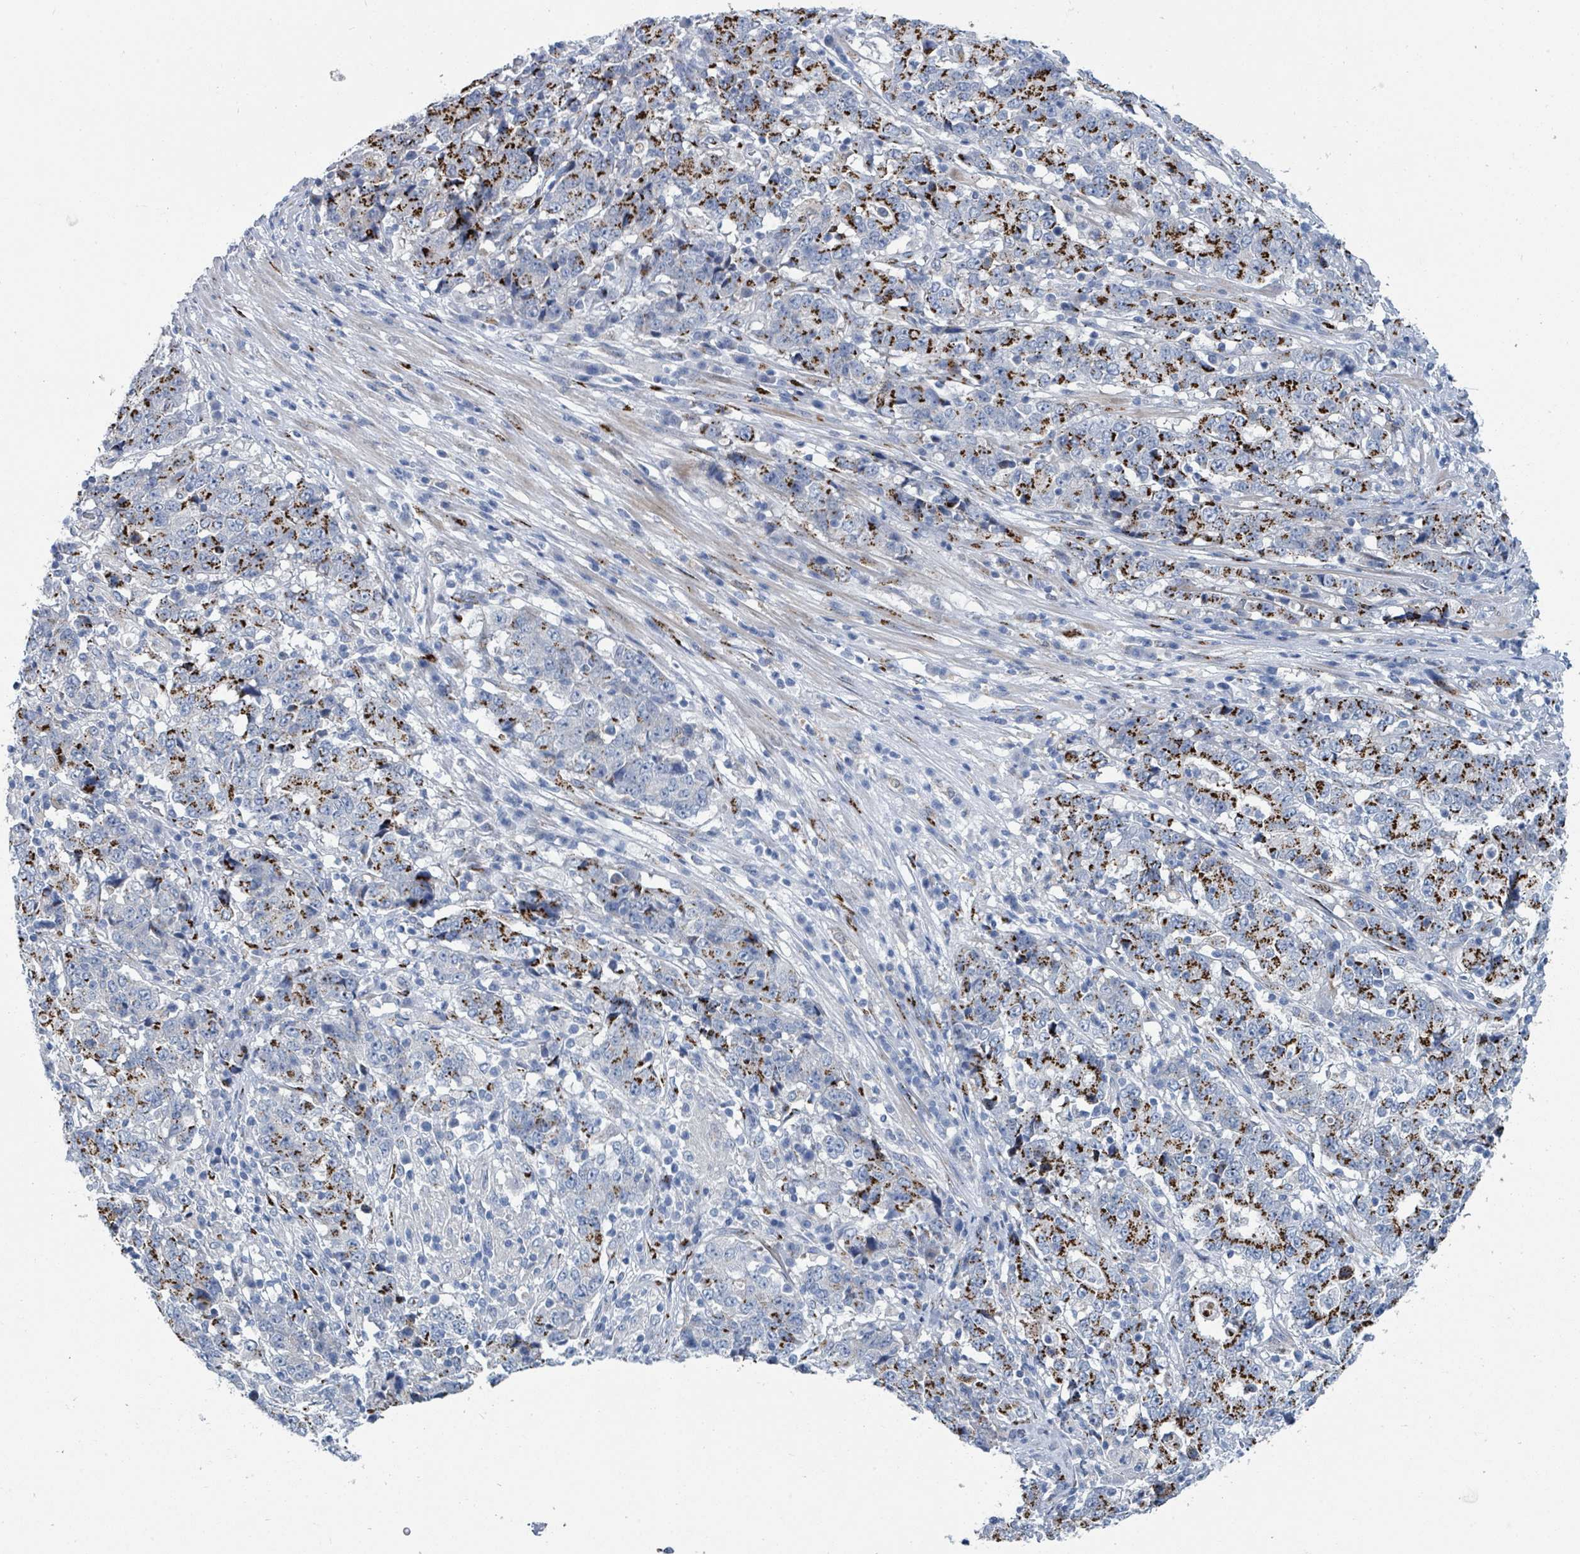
{"staining": {"intensity": "strong", "quantity": "25%-75%", "location": "cytoplasmic/membranous"}, "tissue": "stomach cancer", "cell_type": "Tumor cells", "image_type": "cancer", "snomed": [{"axis": "morphology", "description": "Adenocarcinoma, NOS"}, {"axis": "topography", "description": "Stomach"}], "caption": "Stomach adenocarcinoma stained with DAB (3,3'-diaminobenzidine) immunohistochemistry (IHC) exhibits high levels of strong cytoplasmic/membranous staining in approximately 25%-75% of tumor cells.", "gene": "DCAF5", "patient": {"sex": "male", "age": 59}}